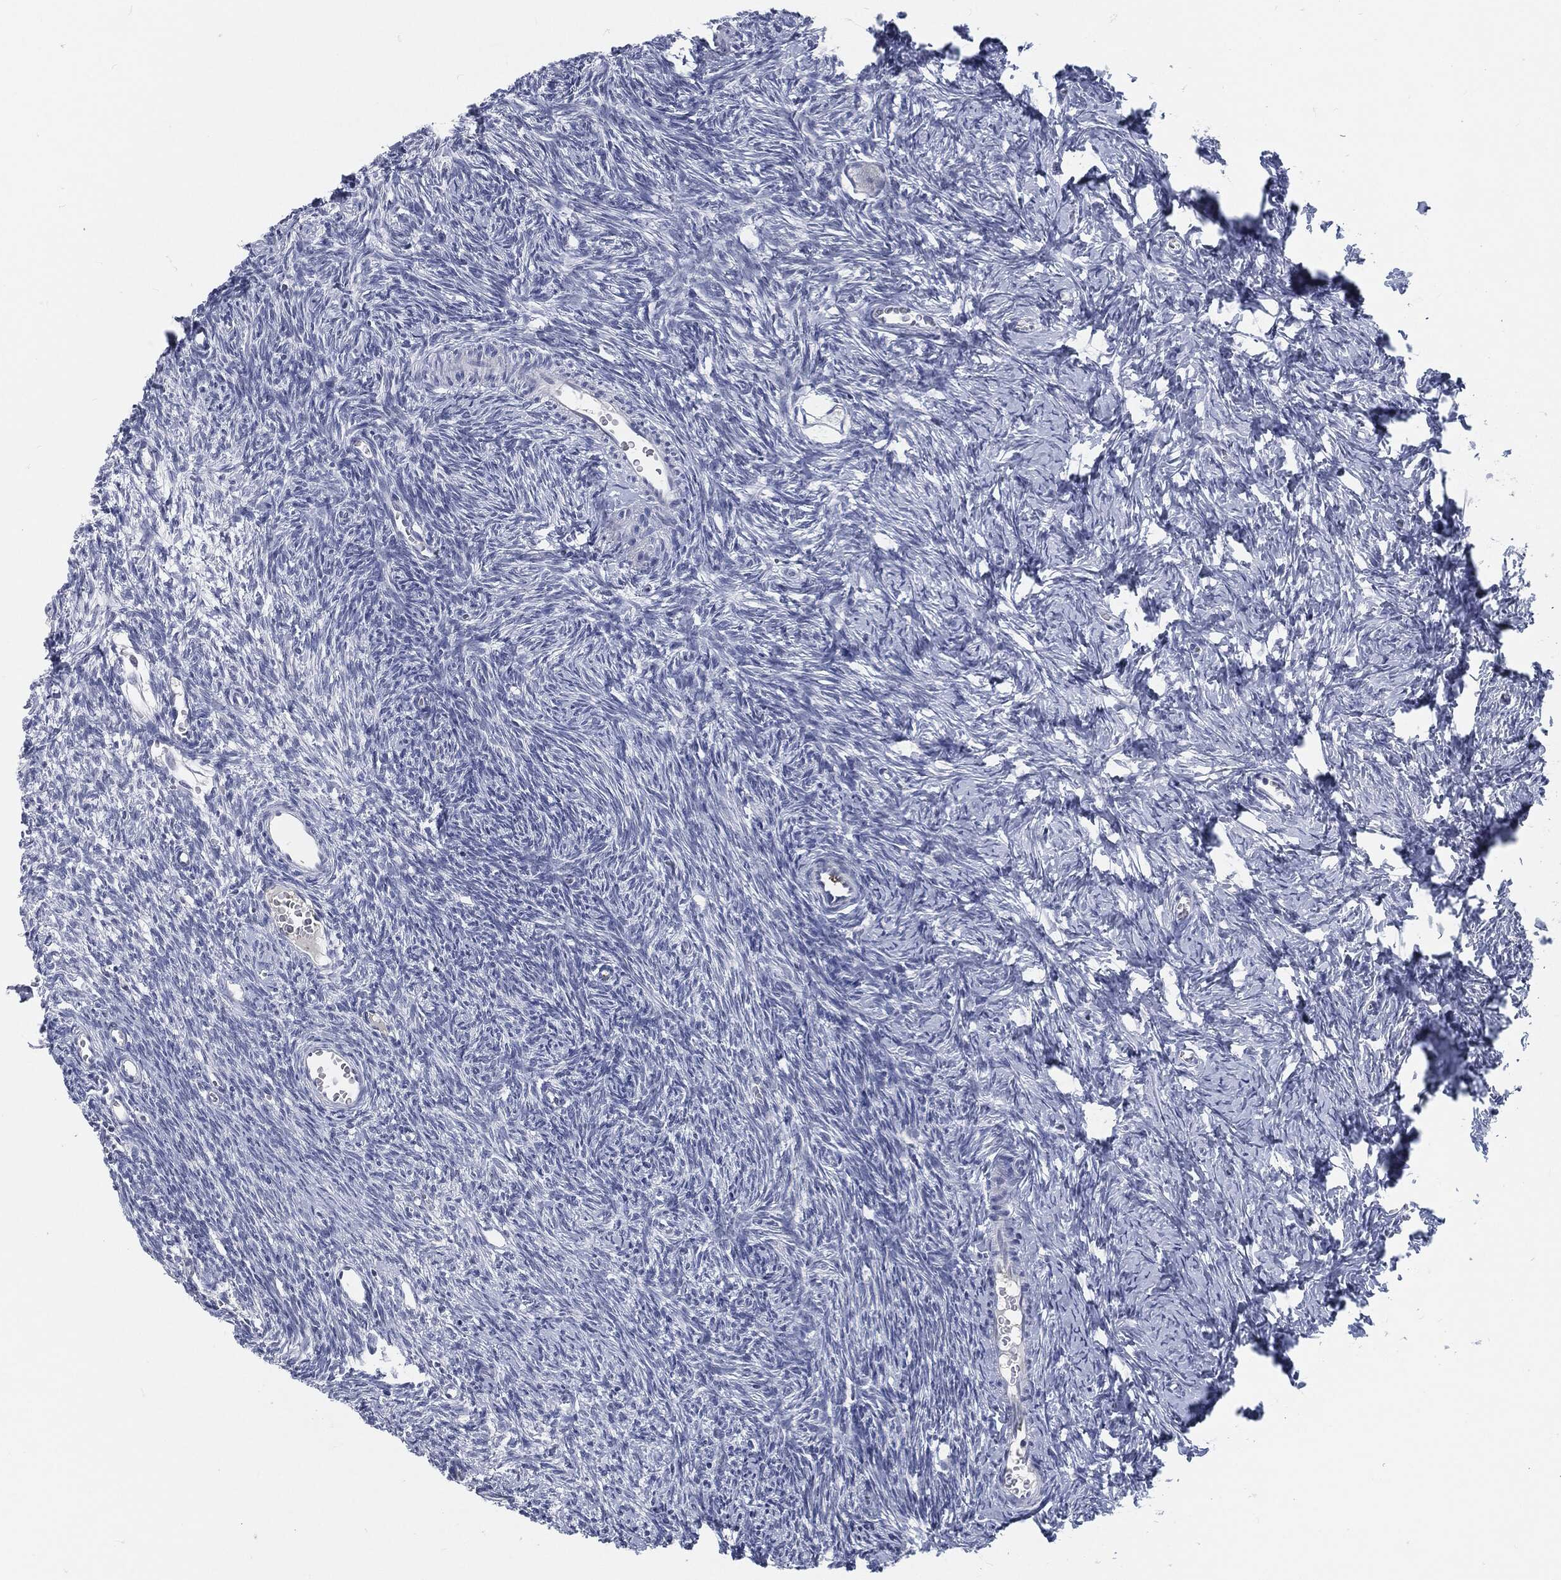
{"staining": {"intensity": "negative", "quantity": "none", "location": "none"}, "tissue": "ovary", "cell_type": "Follicle cells", "image_type": "normal", "snomed": [{"axis": "morphology", "description": "Normal tissue, NOS"}, {"axis": "topography", "description": "Ovary"}], "caption": "High magnification brightfield microscopy of benign ovary stained with DAB (brown) and counterstained with hematoxylin (blue): follicle cells show no significant positivity.", "gene": "PROM1", "patient": {"sex": "female", "age": 27}}